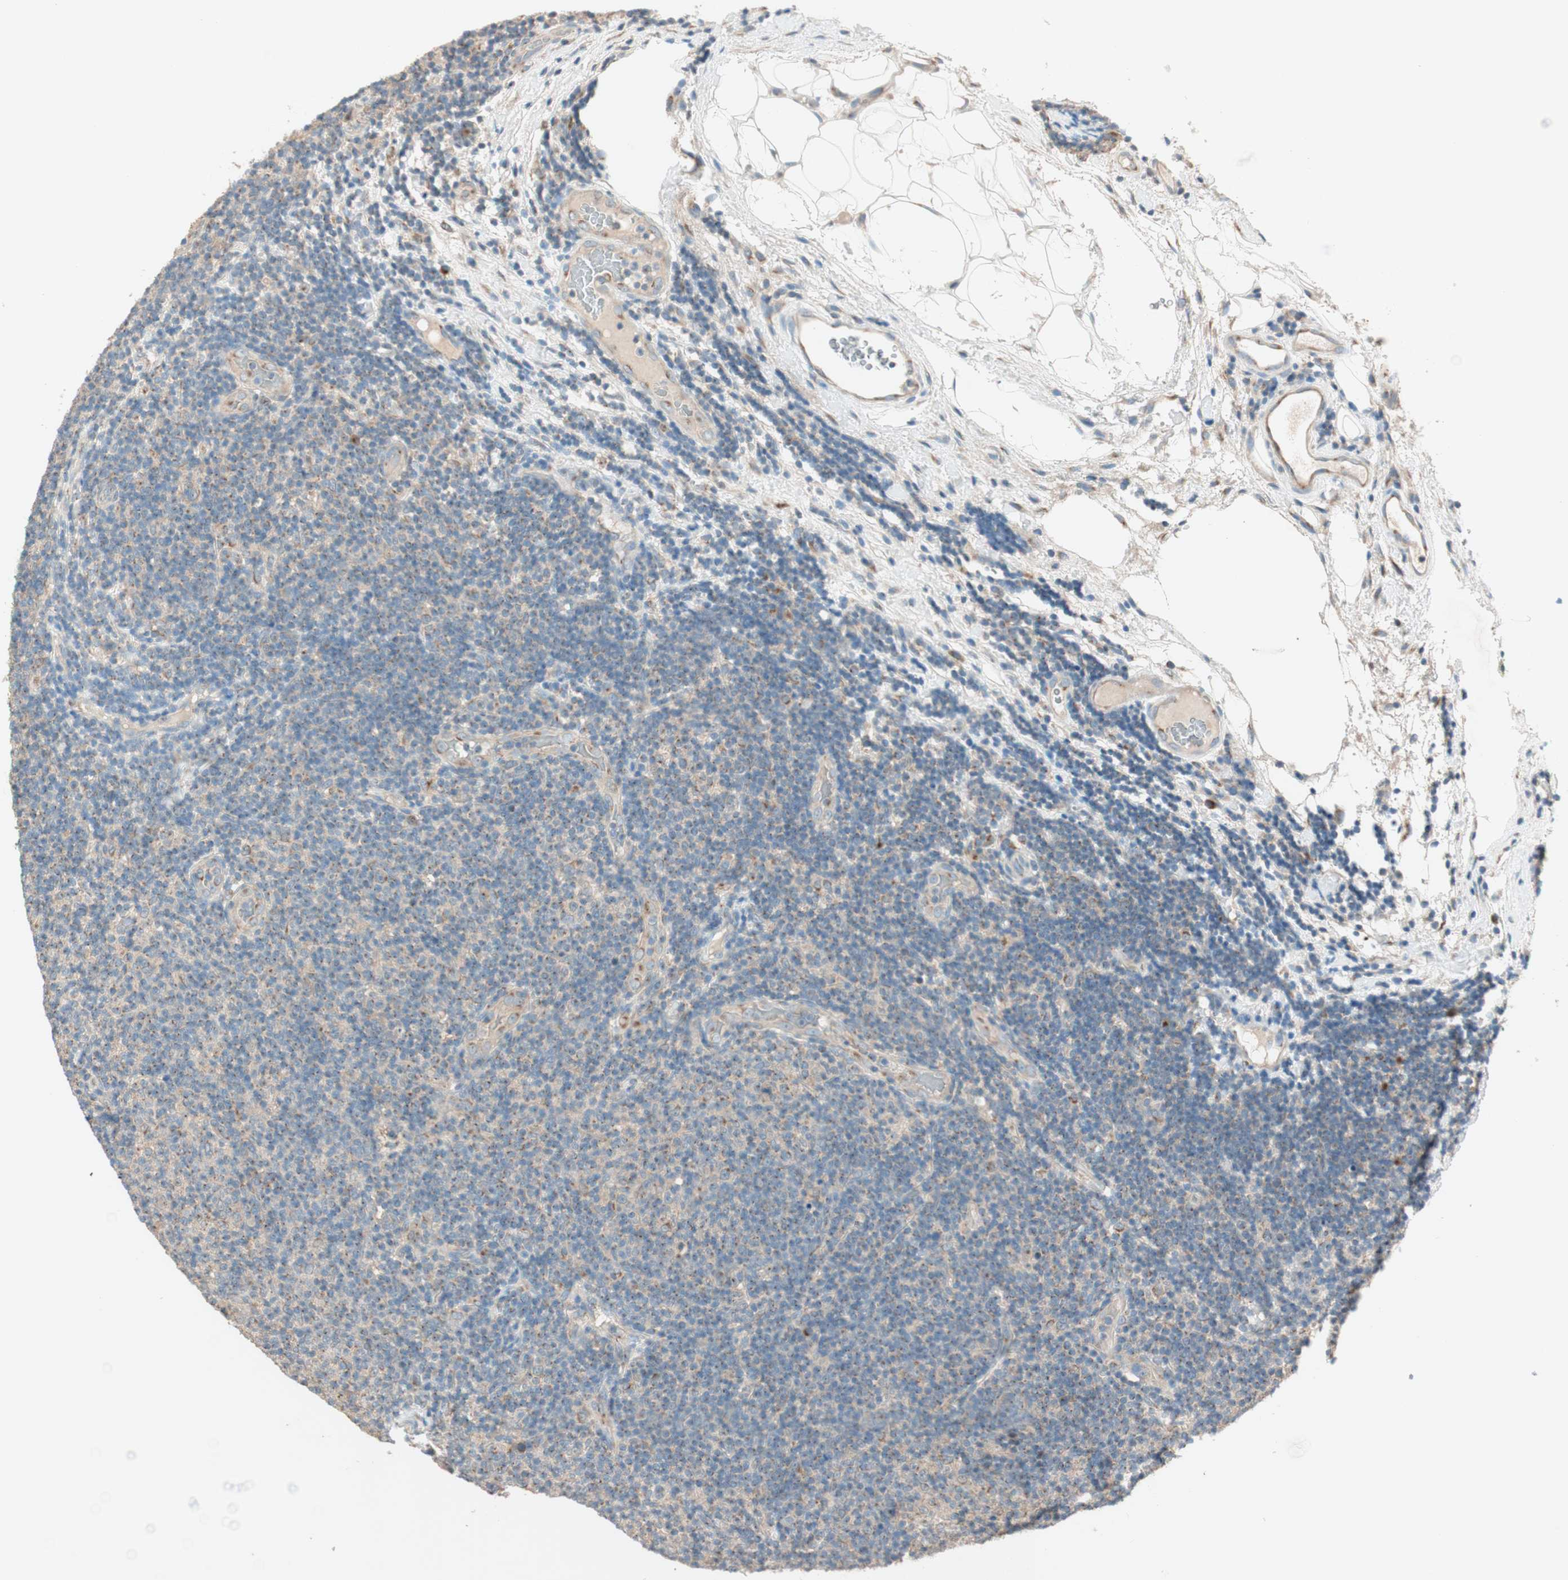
{"staining": {"intensity": "weak", "quantity": "25%-75%", "location": "cytoplasmic/membranous"}, "tissue": "lymphoma", "cell_type": "Tumor cells", "image_type": "cancer", "snomed": [{"axis": "morphology", "description": "Malignant lymphoma, non-Hodgkin's type, Low grade"}, {"axis": "topography", "description": "Lymph node"}], "caption": "Human malignant lymphoma, non-Hodgkin's type (low-grade) stained for a protein (brown) displays weak cytoplasmic/membranous positive positivity in about 25%-75% of tumor cells.", "gene": "SEC16A", "patient": {"sex": "male", "age": 83}}